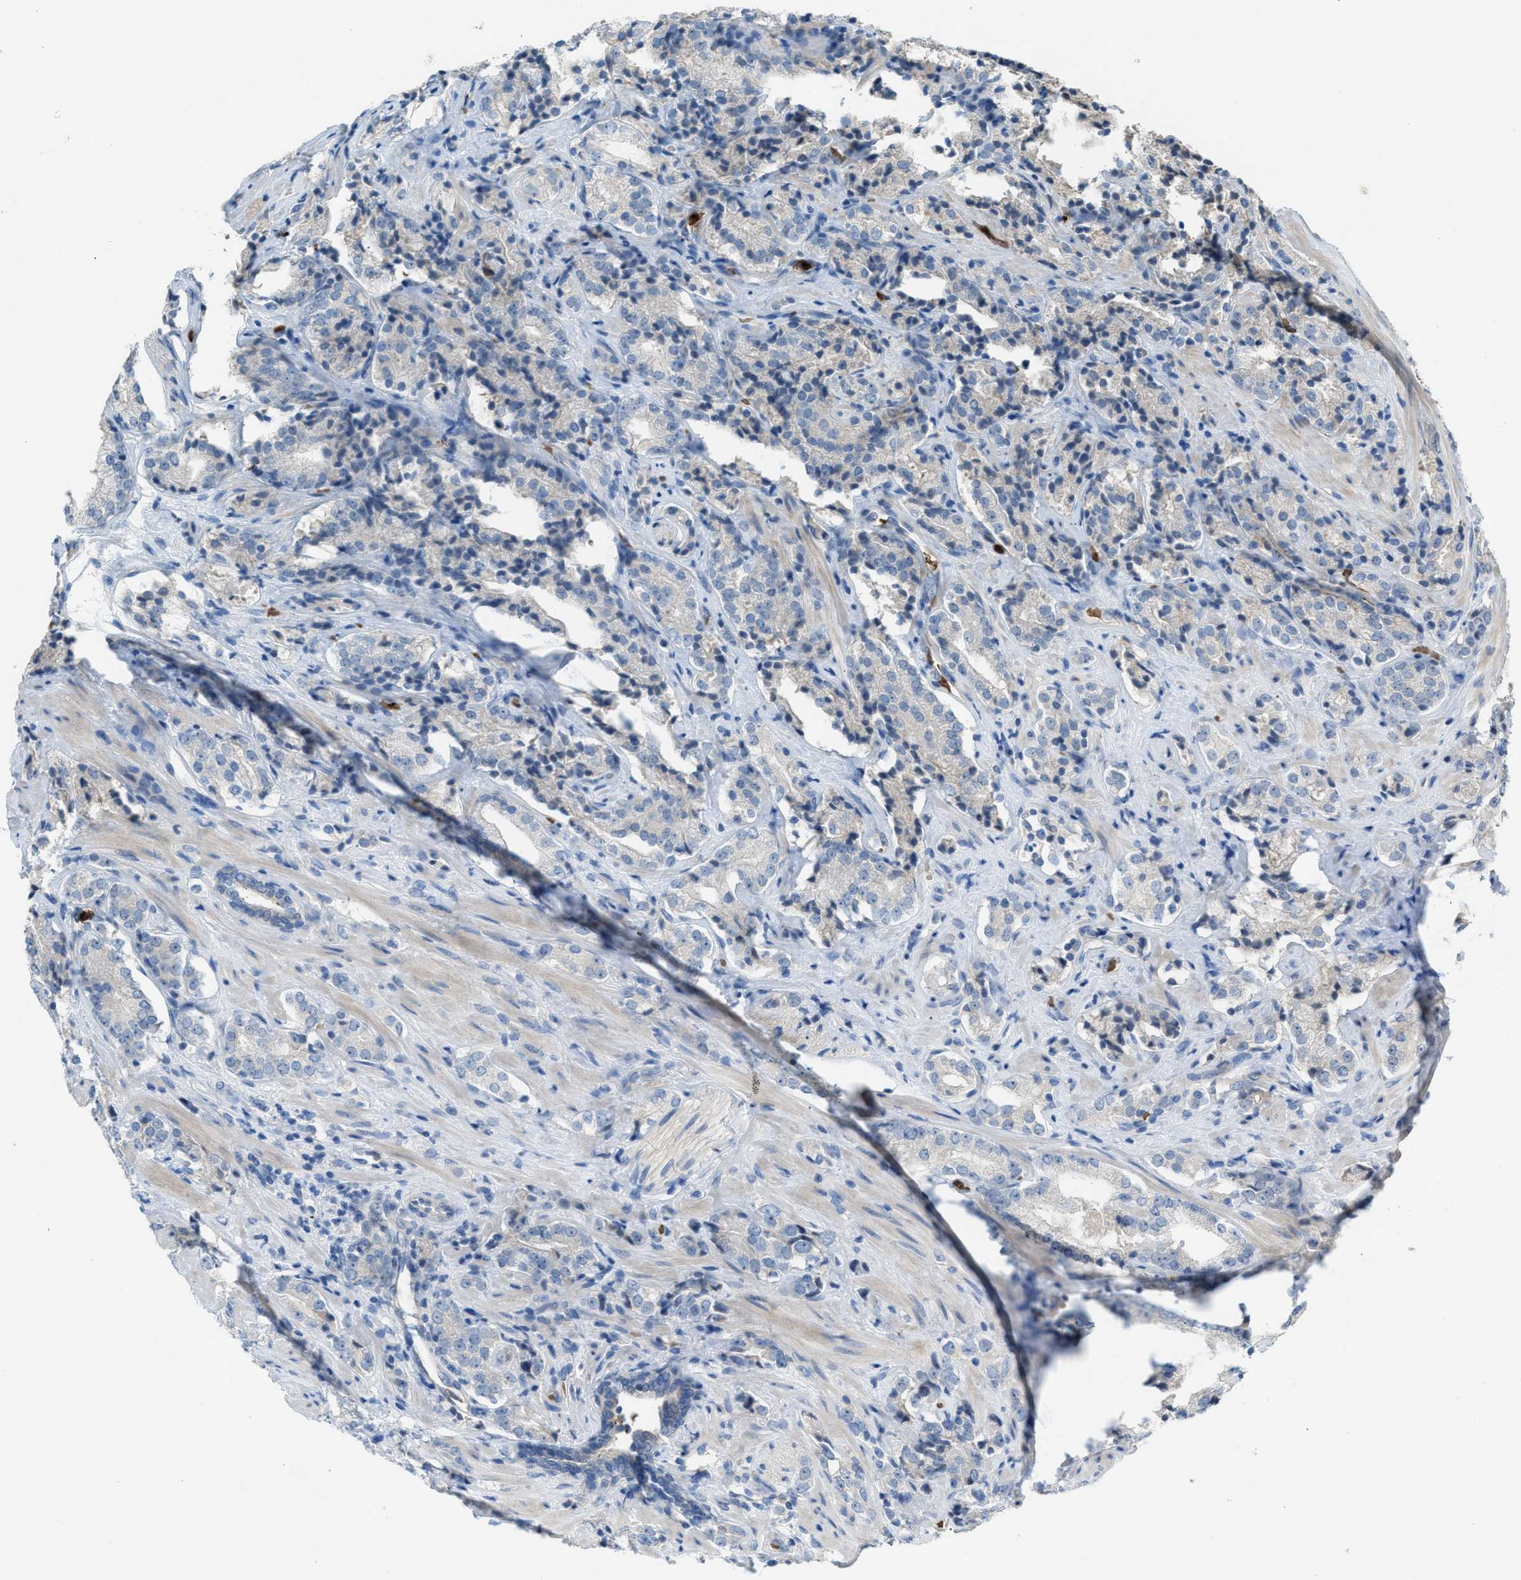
{"staining": {"intensity": "negative", "quantity": "none", "location": "none"}, "tissue": "prostate cancer", "cell_type": "Tumor cells", "image_type": "cancer", "snomed": [{"axis": "morphology", "description": "Adenocarcinoma, High grade"}, {"axis": "topography", "description": "Prostate"}], "caption": "Micrograph shows no protein expression in tumor cells of adenocarcinoma (high-grade) (prostate) tissue.", "gene": "CFAP77", "patient": {"sex": "male", "age": 71}}